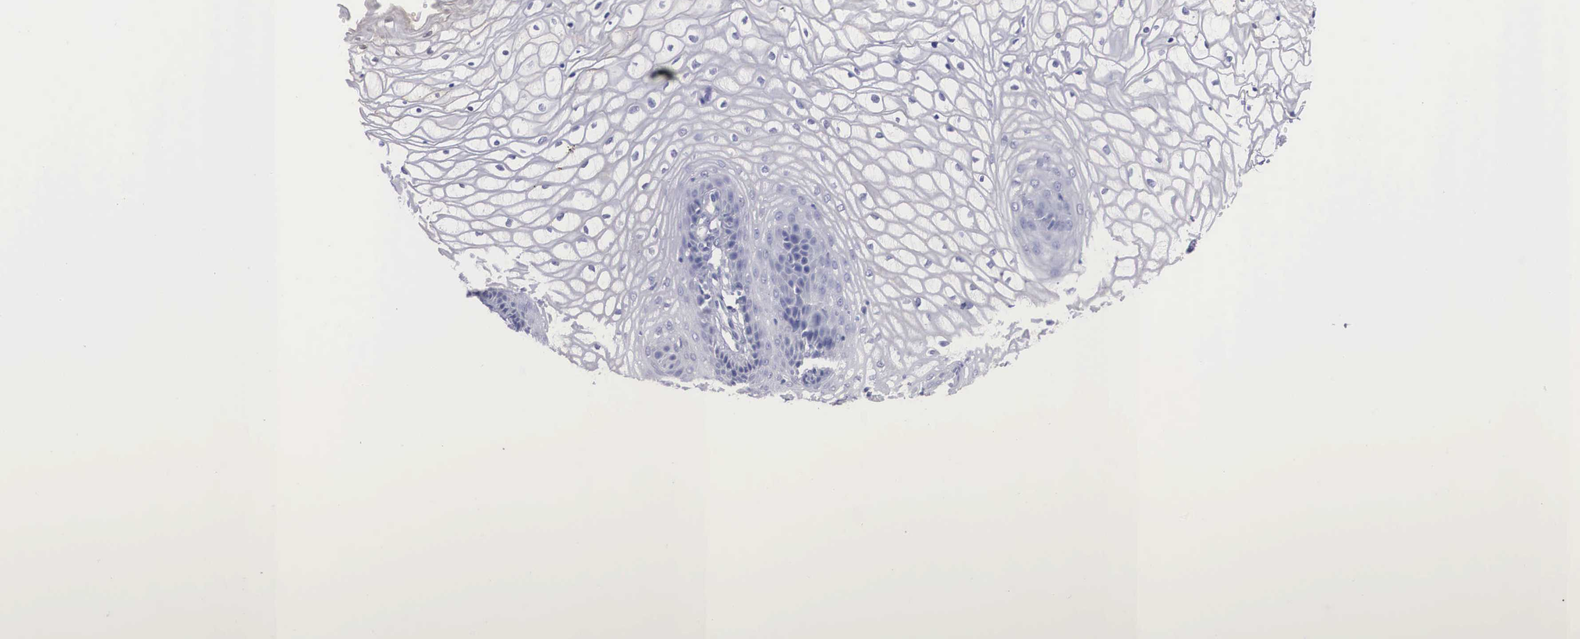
{"staining": {"intensity": "weak", "quantity": "<25%", "location": "cytoplasmic/membranous"}, "tissue": "vagina", "cell_type": "Squamous epithelial cells", "image_type": "normal", "snomed": [{"axis": "morphology", "description": "Normal tissue, NOS"}, {"axis": "topography", "description": "Vagina"}], "caption": "An immunohistochemistry (IHC) image of unremarkable vagina is shown. There is no staining in squamous epithelial cells of vagina. (DAB immunohistochemistry with hematoxylin counter stain).", "gene": "REPS2", "patient": {"sex": "female", "age": 34}}